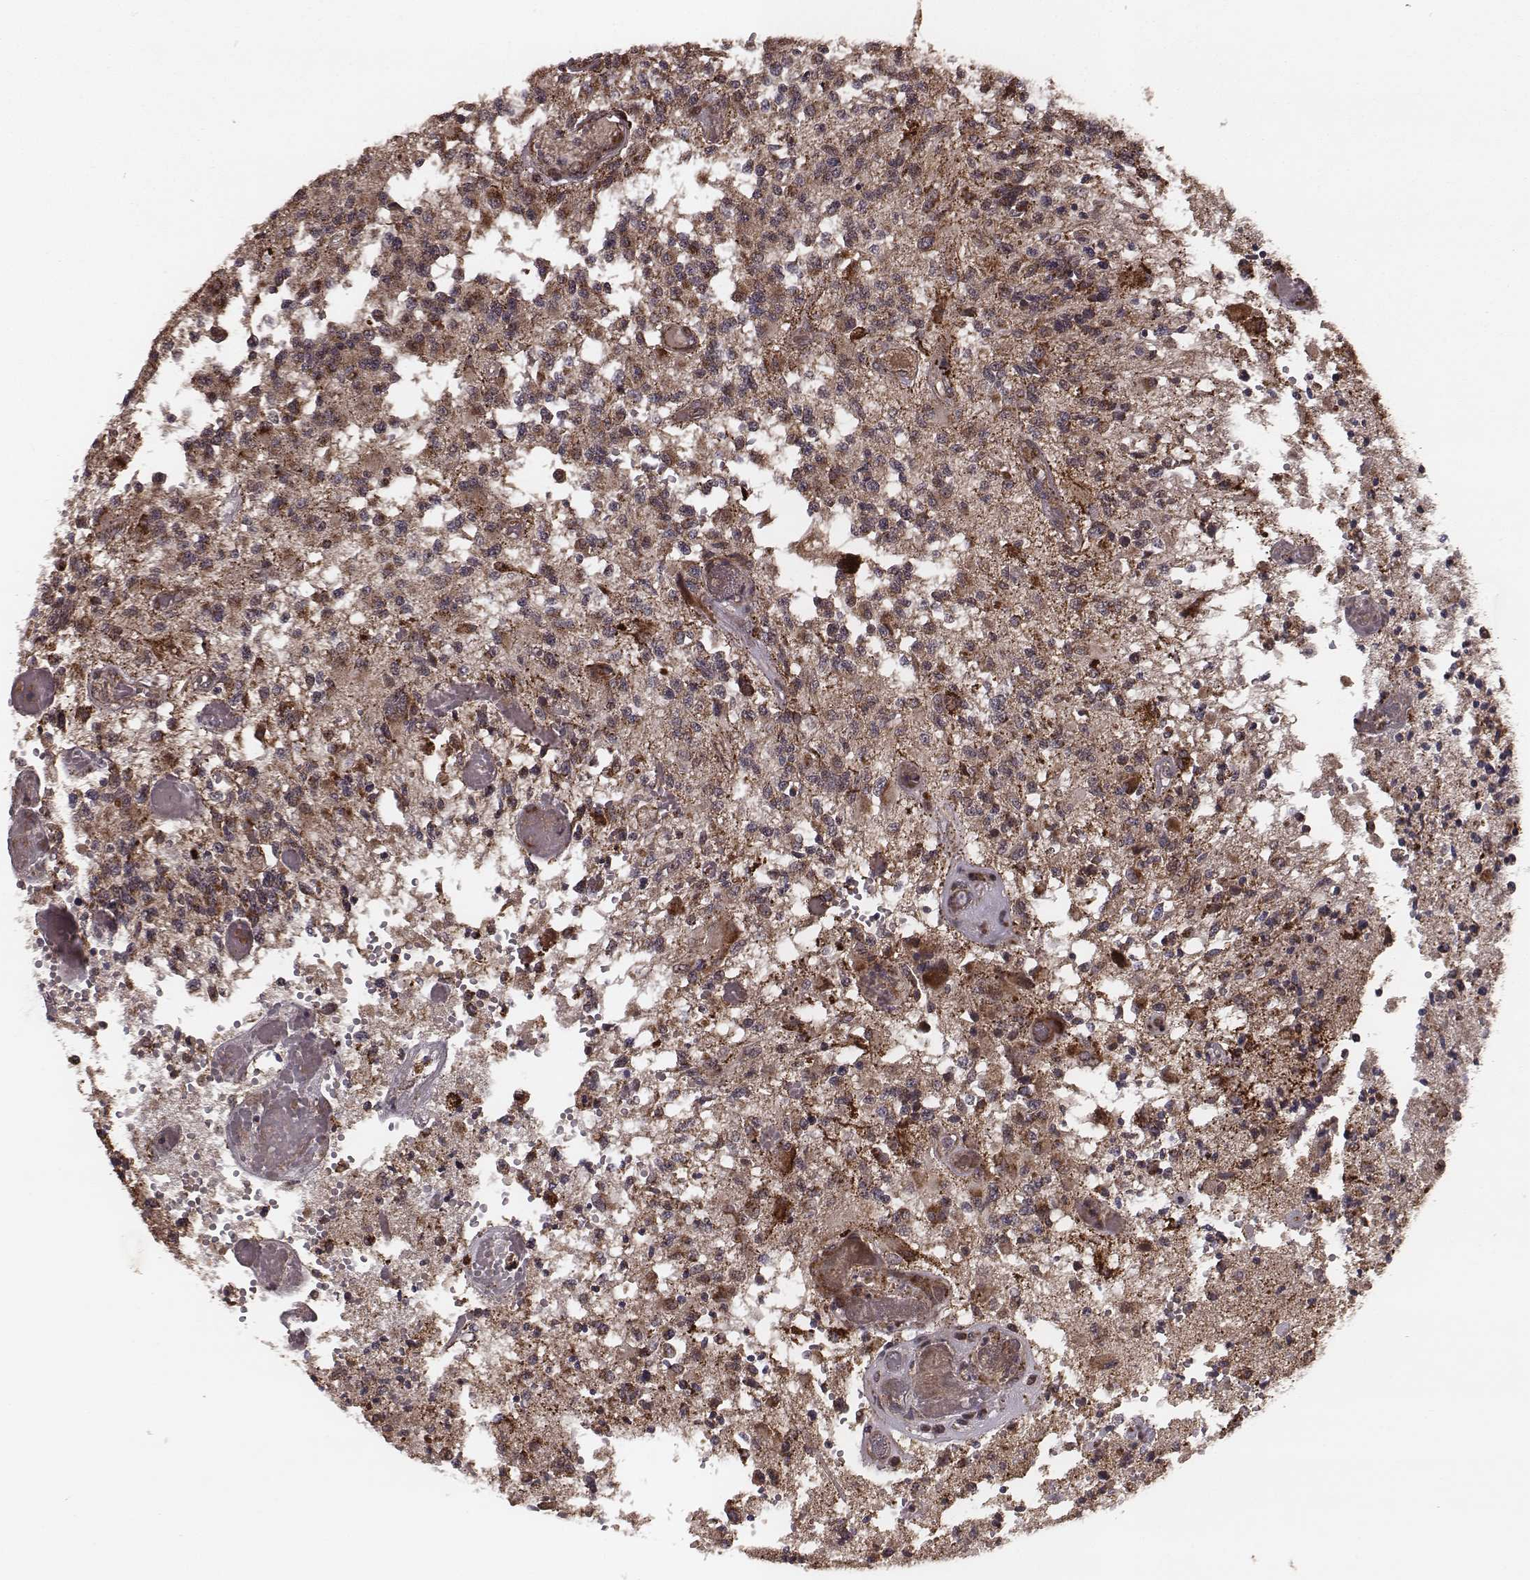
{"staining": {"intensity": "moderate", "quantity": ">75%", "location": "cytoplasmic/membranous"}, "tissue": "glioma", "cell_type": "Tumor cells", "image_type": "cancer", "snomed": [{"axis": "morphology", "description": "Glioma, malignant, High grade"}, {"axis": "topography", "description": "Brain"}], "caption": "High-power microscopy captured an immunohistochemistry (IHC) photomicrograph of glioma, revealing moderate cytoplasmic/membranous positivity in about >75% of tumor cells. Using DAB (3,3'-diaminobenzidine) (brown) and hematoxylin (blue) stains, captured at high magnification using brightfield microscopy.", "gene": "ZDHHC21", "patient": {"sex": "female", "age": 63}}